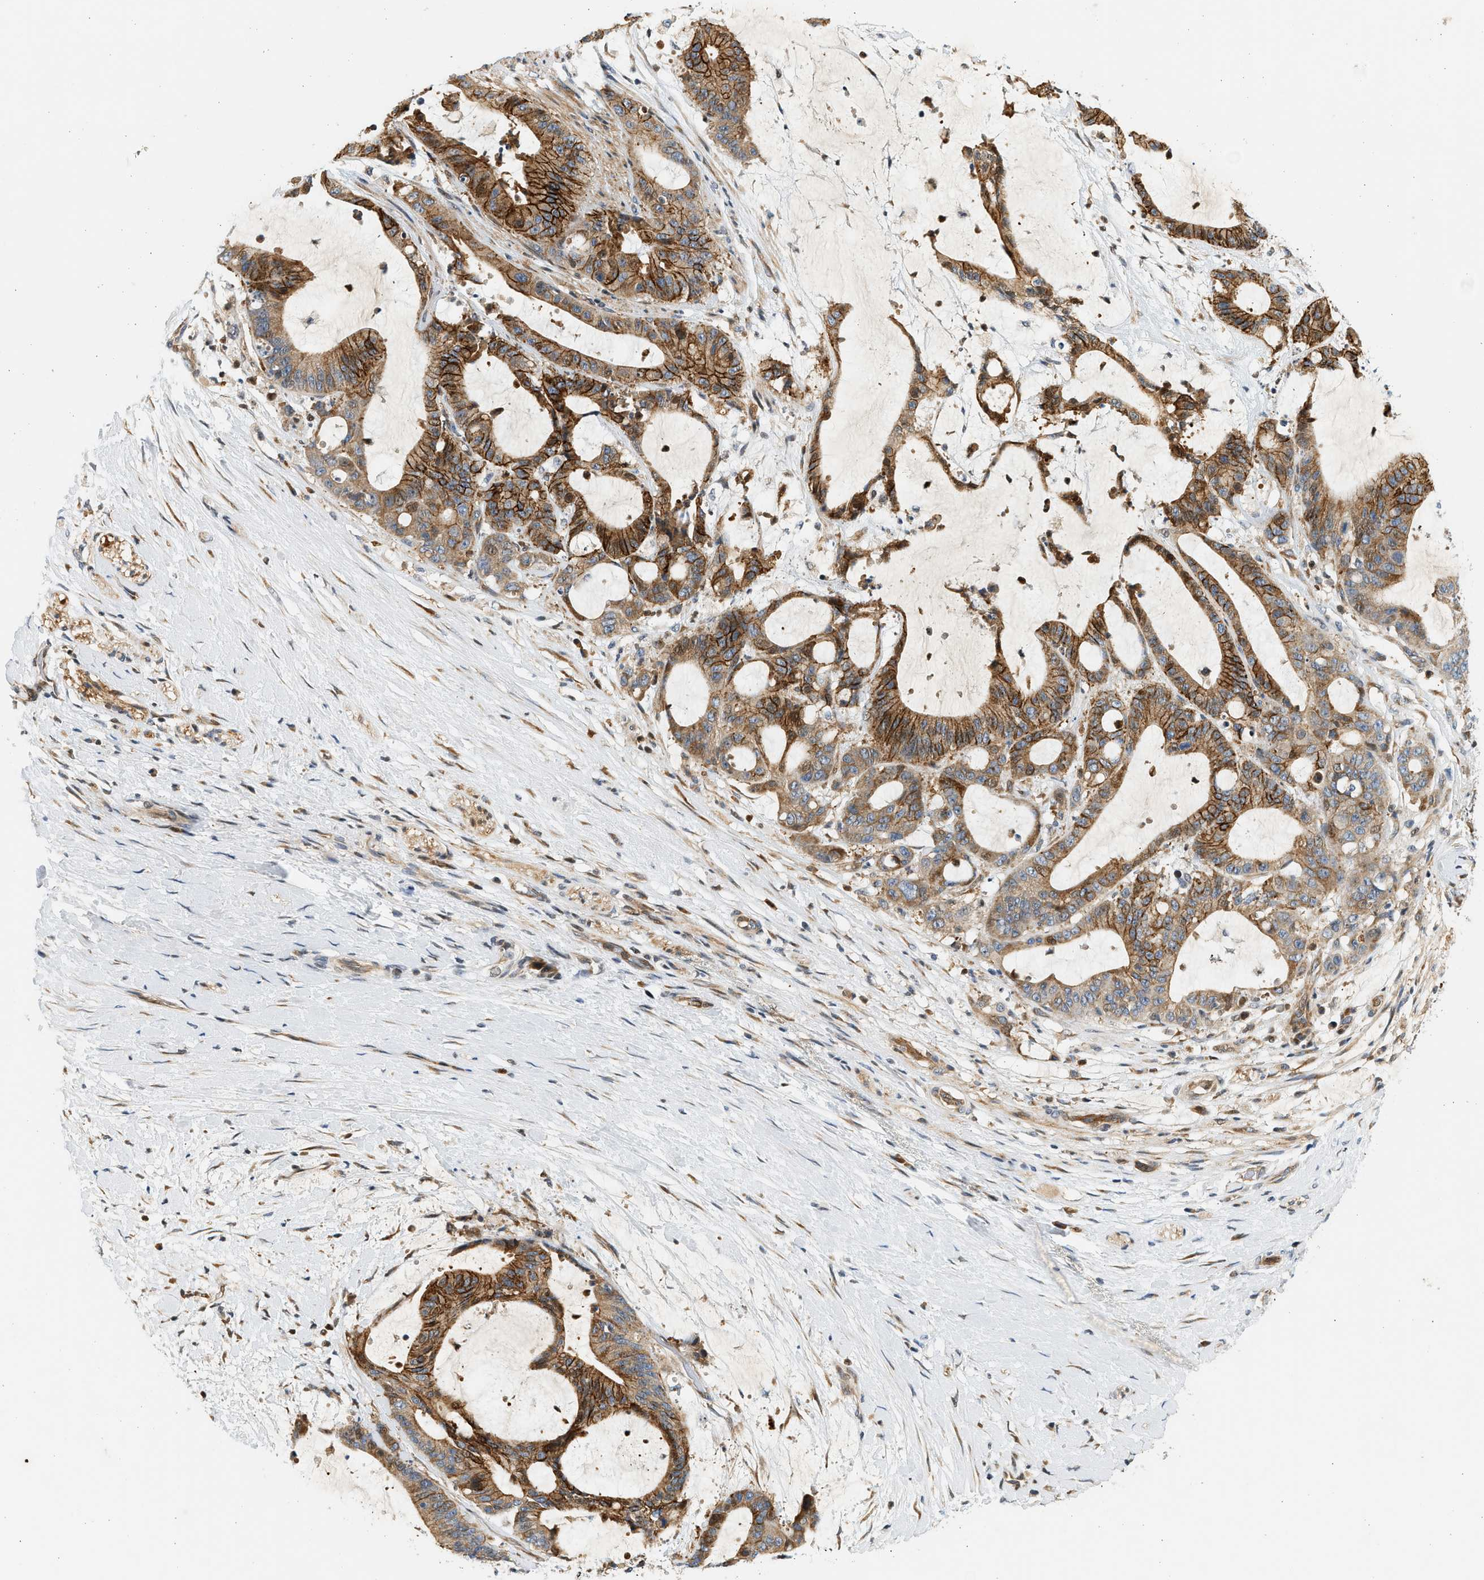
{"staining": {"intensity": "strong", "quantity": ">75%", "location": "cytoplasmic/membranous"}, "tissue": "liver cancer", "cell_type": "Tumor cells", "image_type": "cancer", "snomed": [{"axis": "morphology", "description": "Cholangiocarcinoma"}, {"axis": "topography", "description": "Liver"}], "caption": "Liver cancer (cholangiocarcinoma) was stained to show a protein in brown. There is high levels of strong cytoplasmic/membranous staining in approximately >75% of tumor cells.", "gene": "NRSN2", "patient": {"sex": "female", "age": 73}}